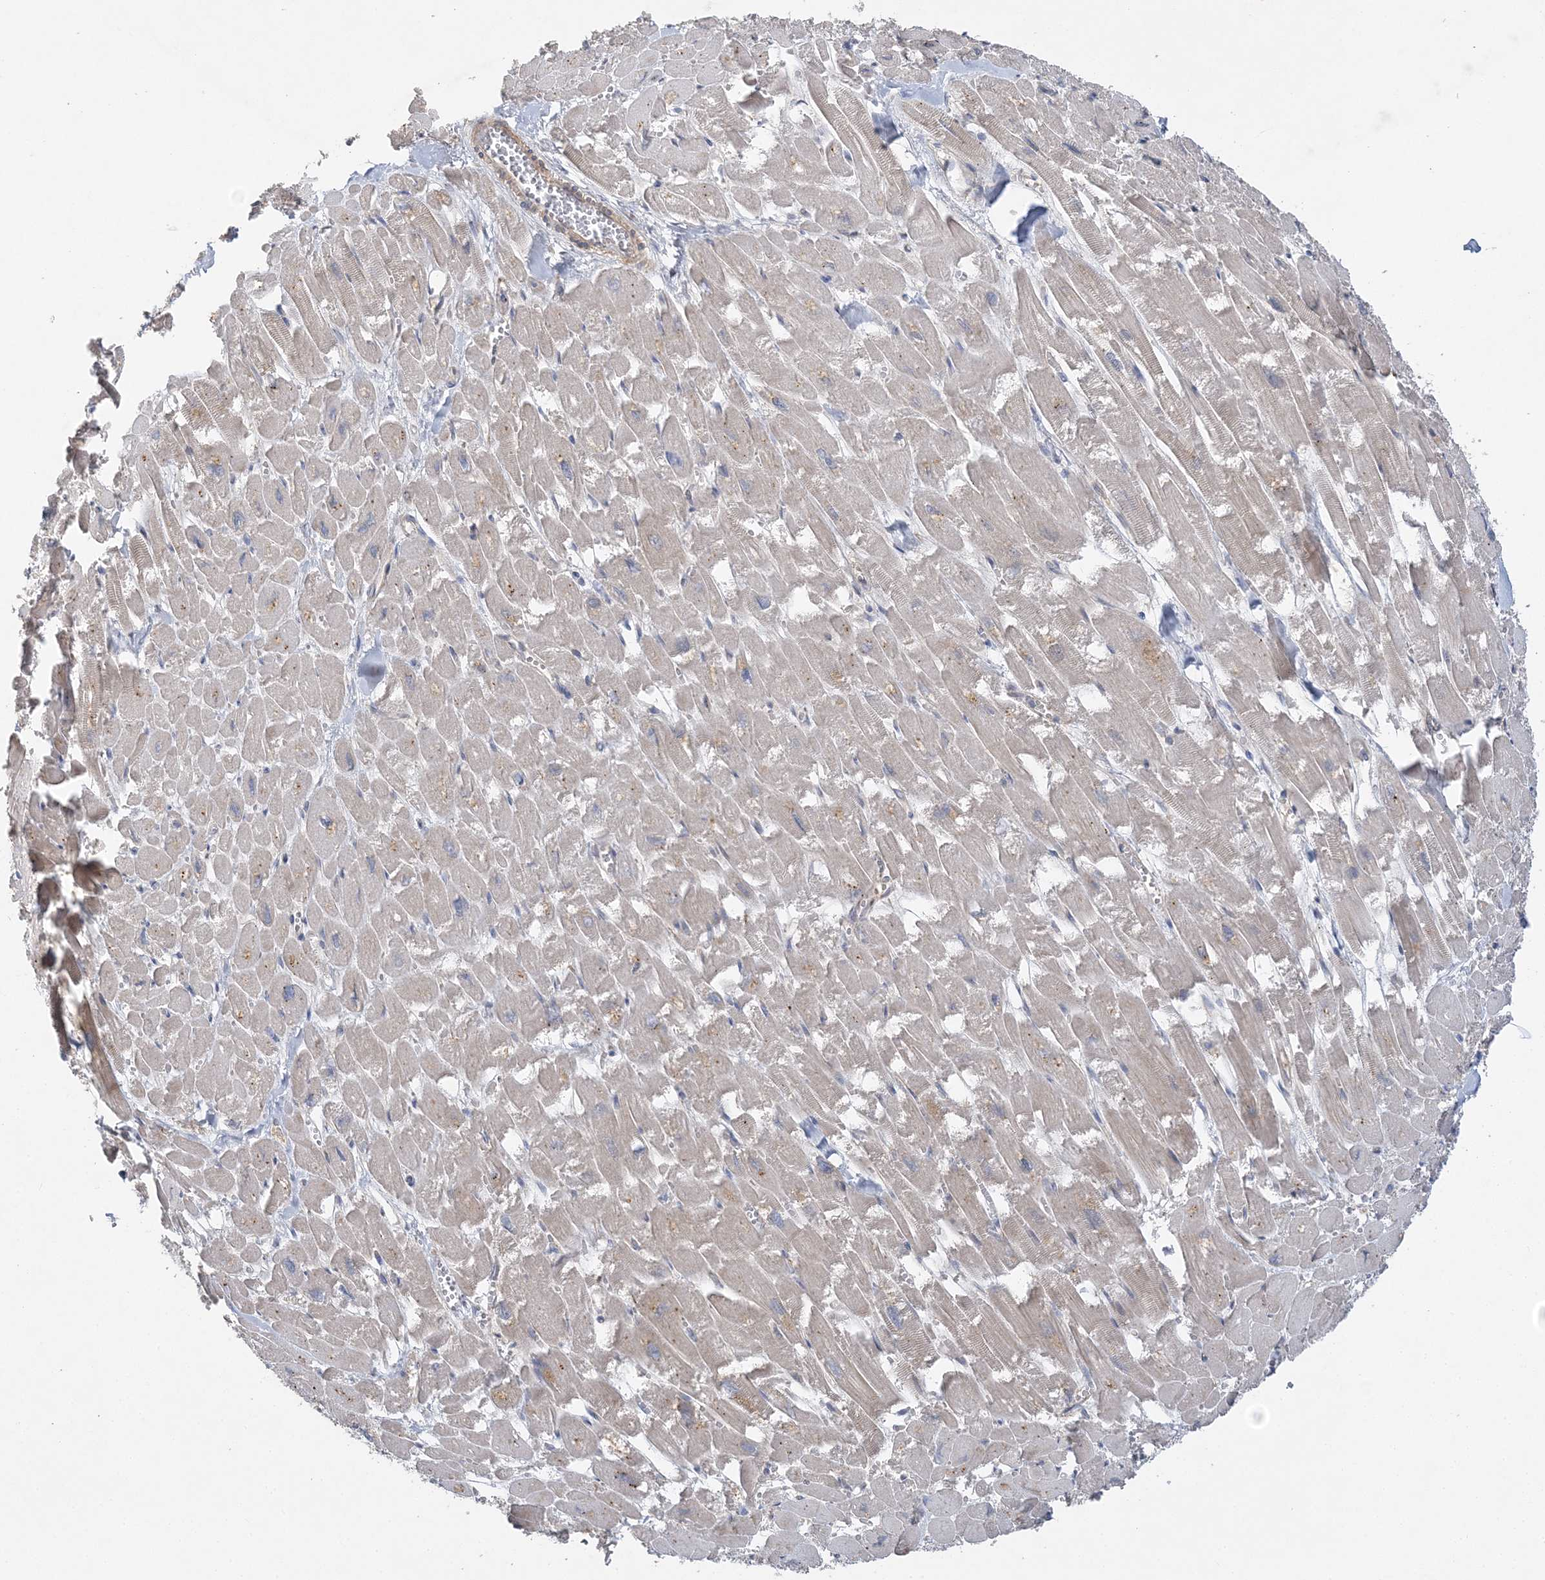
{"staining": {"intensity": "negative", "quantity": "none", "location": "none"}, "tissue": "heart muscle", "cell_type": "Cardiomyocytes", "image_type": "normal", "snomed": [{"axis": "morphology", "description": "Normal tissue, NOS"}, {"axis": "topography", "description": "Heart"}], "caption": "This is a histopathology image of immunohistochemistry staining of unremarkable heart muscle, which shows no expression in cardiomyocytes.", "gene": "MAP4K5", "patient": {"sex": "male", "age": 54}}